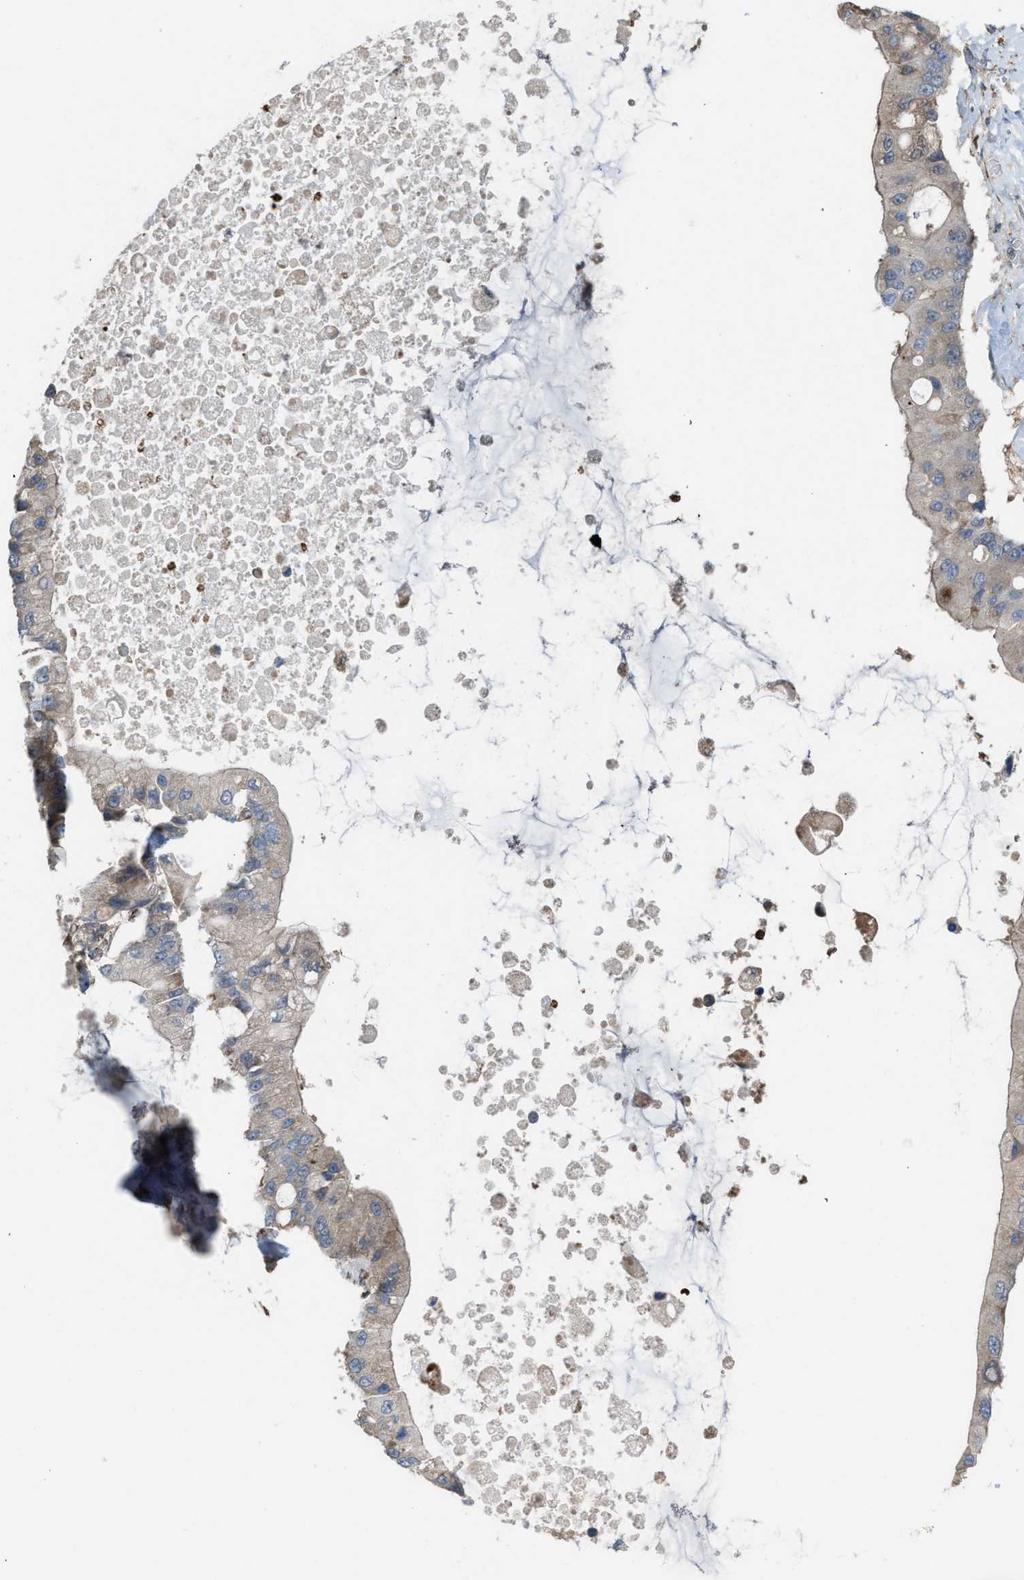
{"staining": {"intensity": "weak", "quantity": "<25%", "location": "cytoplasmic/membranous"}, "tissue": "liver cancer", "cell_type": "Tumor cells", "image_type": "cancer", "snomed": [{"axis": "morphology", "description": "Cholangiocarcinoma"}, {"axis": "topography", "description": "Liver"}], "caption": "Tumor cells show no significant positivity in liver cancer (cholangiocarcinoma).", "gene": "PLAA", "patient": {"sex": "male", "age": 50}}